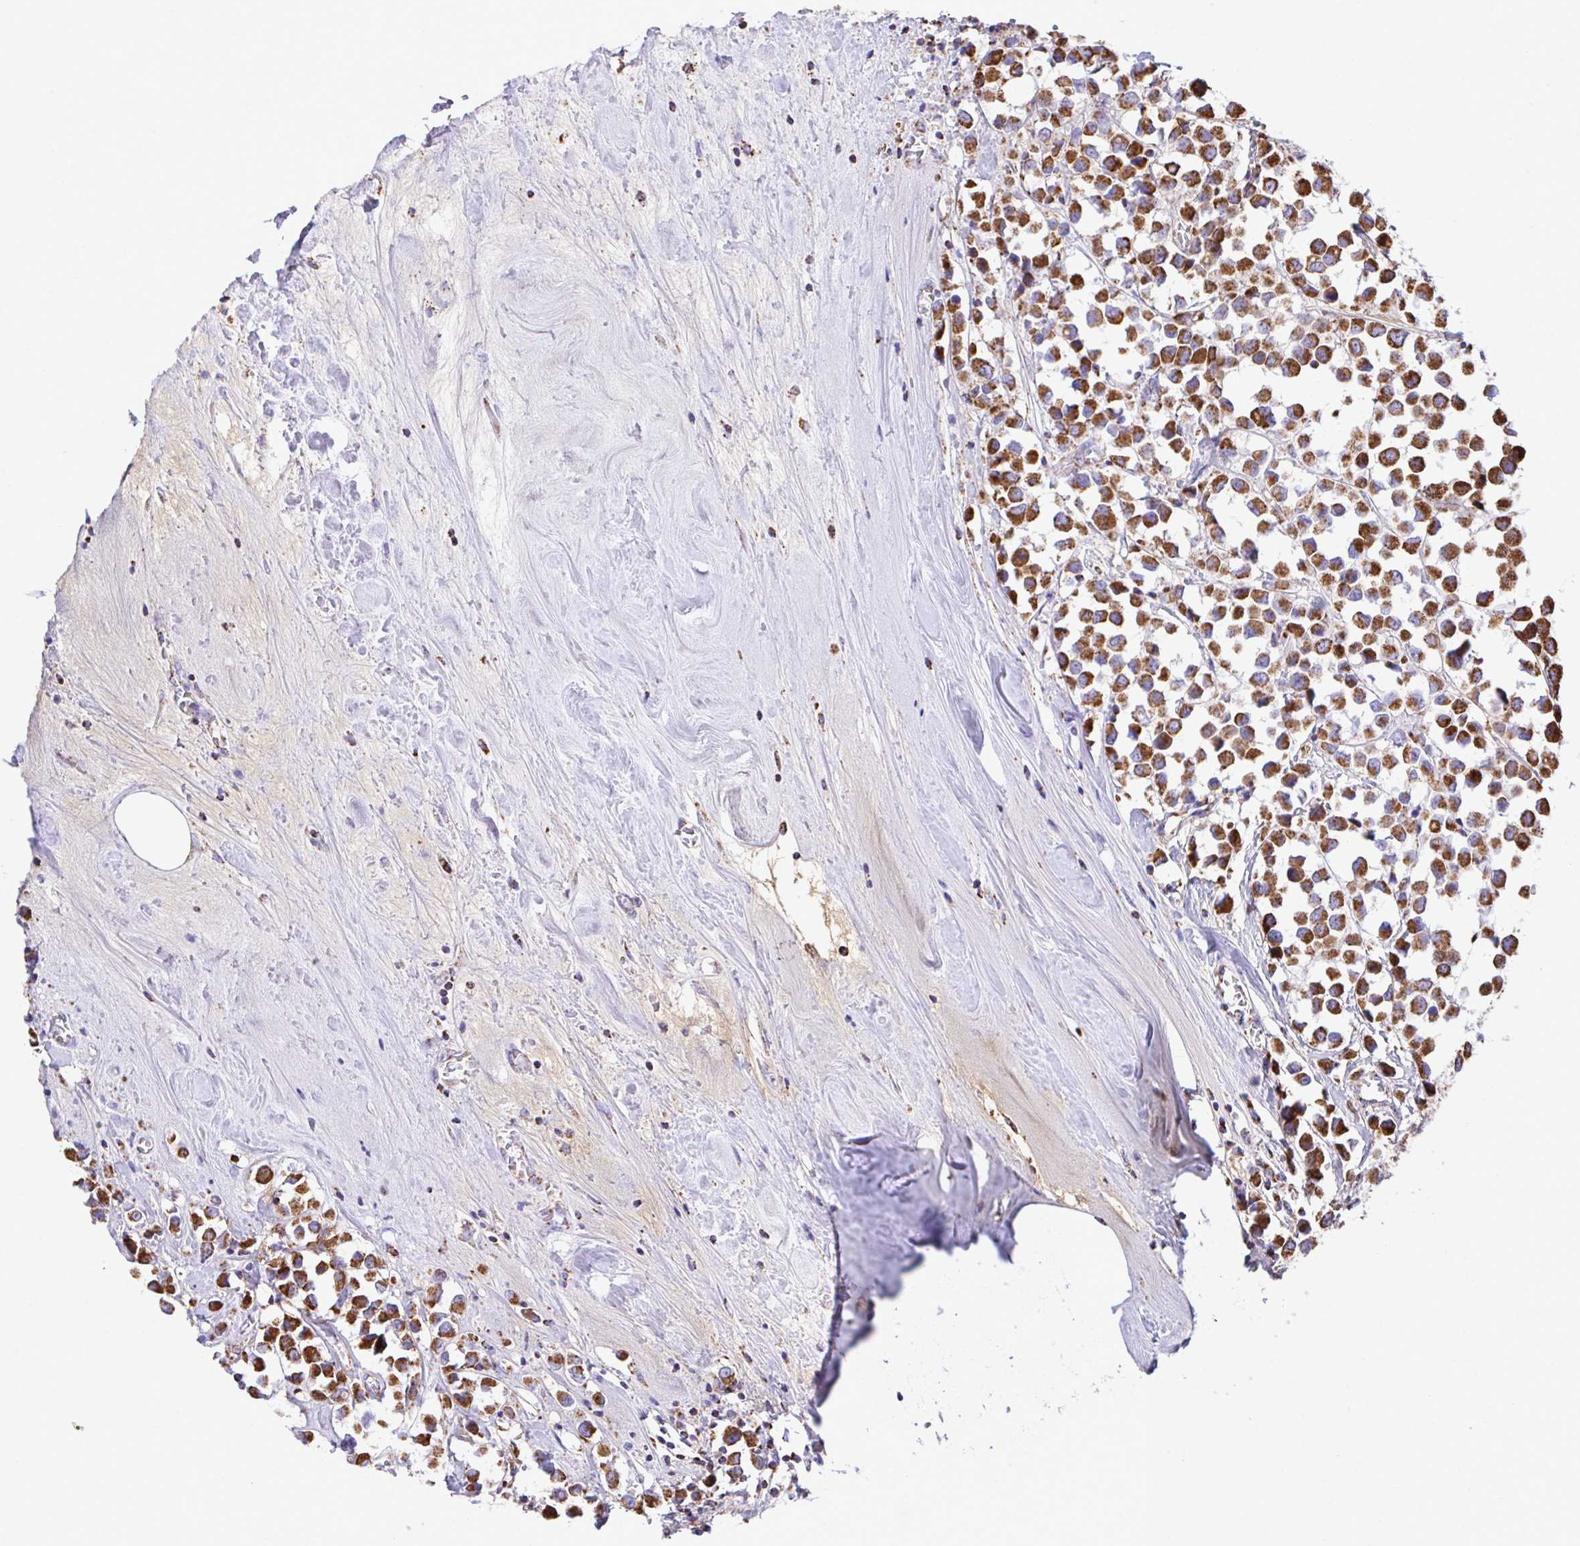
{"staining": {"intensity": "strong", "quantity": ">75%", "location": "cytoplasmic/membranous"}, "tissue": "breast cancer", "cell_type": "Tumor cells", "image_type": "cancer", "snomed": [{"axis": "morphology", "description": "Duct carcinoma"}, {"axis": "topography", "description": "Breast"}], "caption": "The photomicrograph shows staining of infiltrating ductal carcinoma (breast), revealing strong cytoplasmic/membranous protein expression (brown color) within tumor cells.", "gene": "PCMTD2", "patient": {"sex": "female", "age": 61}}